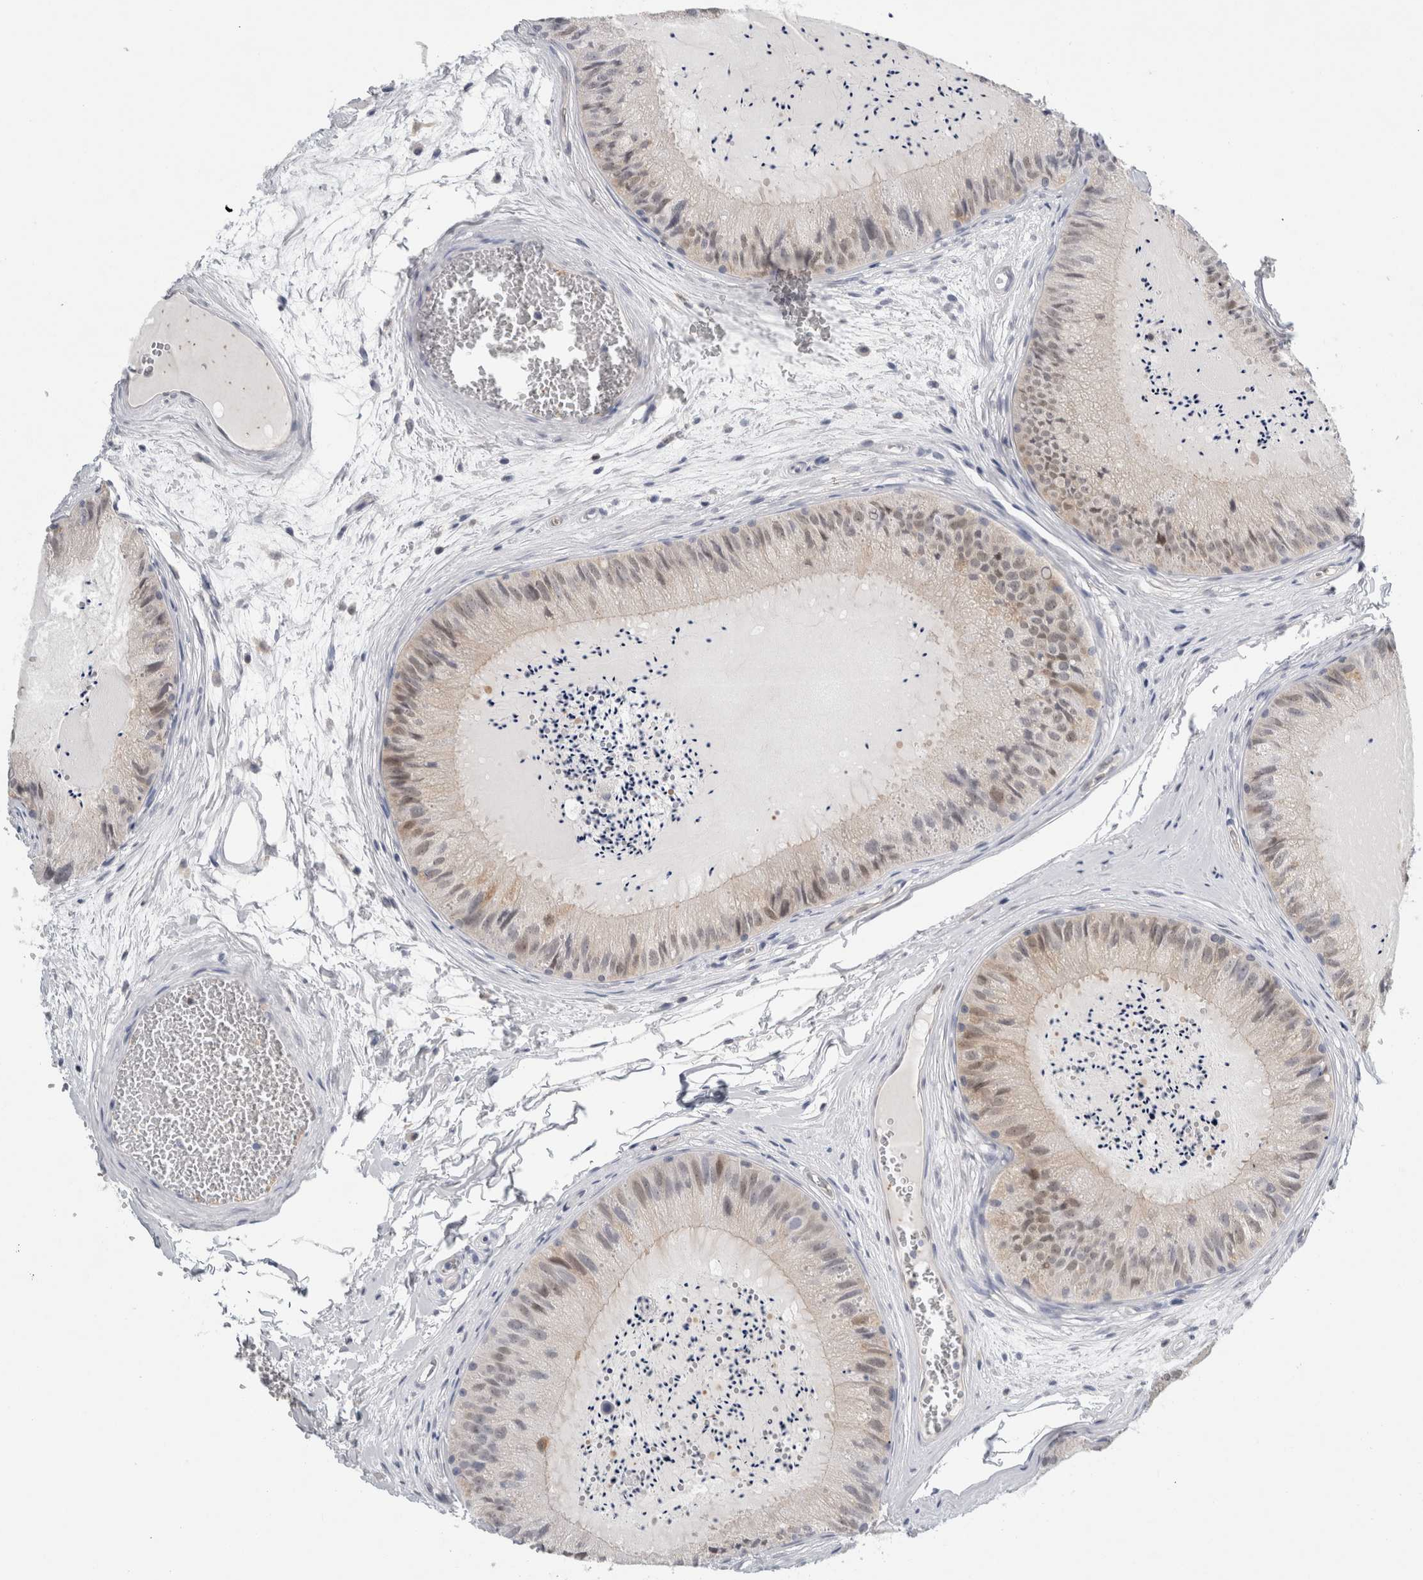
{"staining": {"intensity": "weak", "quantity": "<25%", "location": "cytoplasmic/membranous"}, "tissue": "epididymis", "cell_type": "Glandular cells", "image_type": "normal", "snomed": [{"axis": "morphology", "description": "Normal tissue, NOS"}, {"axis": "topography", "description": "Epididymis"}], "caption": "Protein analysis of normal epididymis shows no significant positivity in glandular cells.", "gene": "CASP6", "patient": {"sex": "male", "age": 31}}